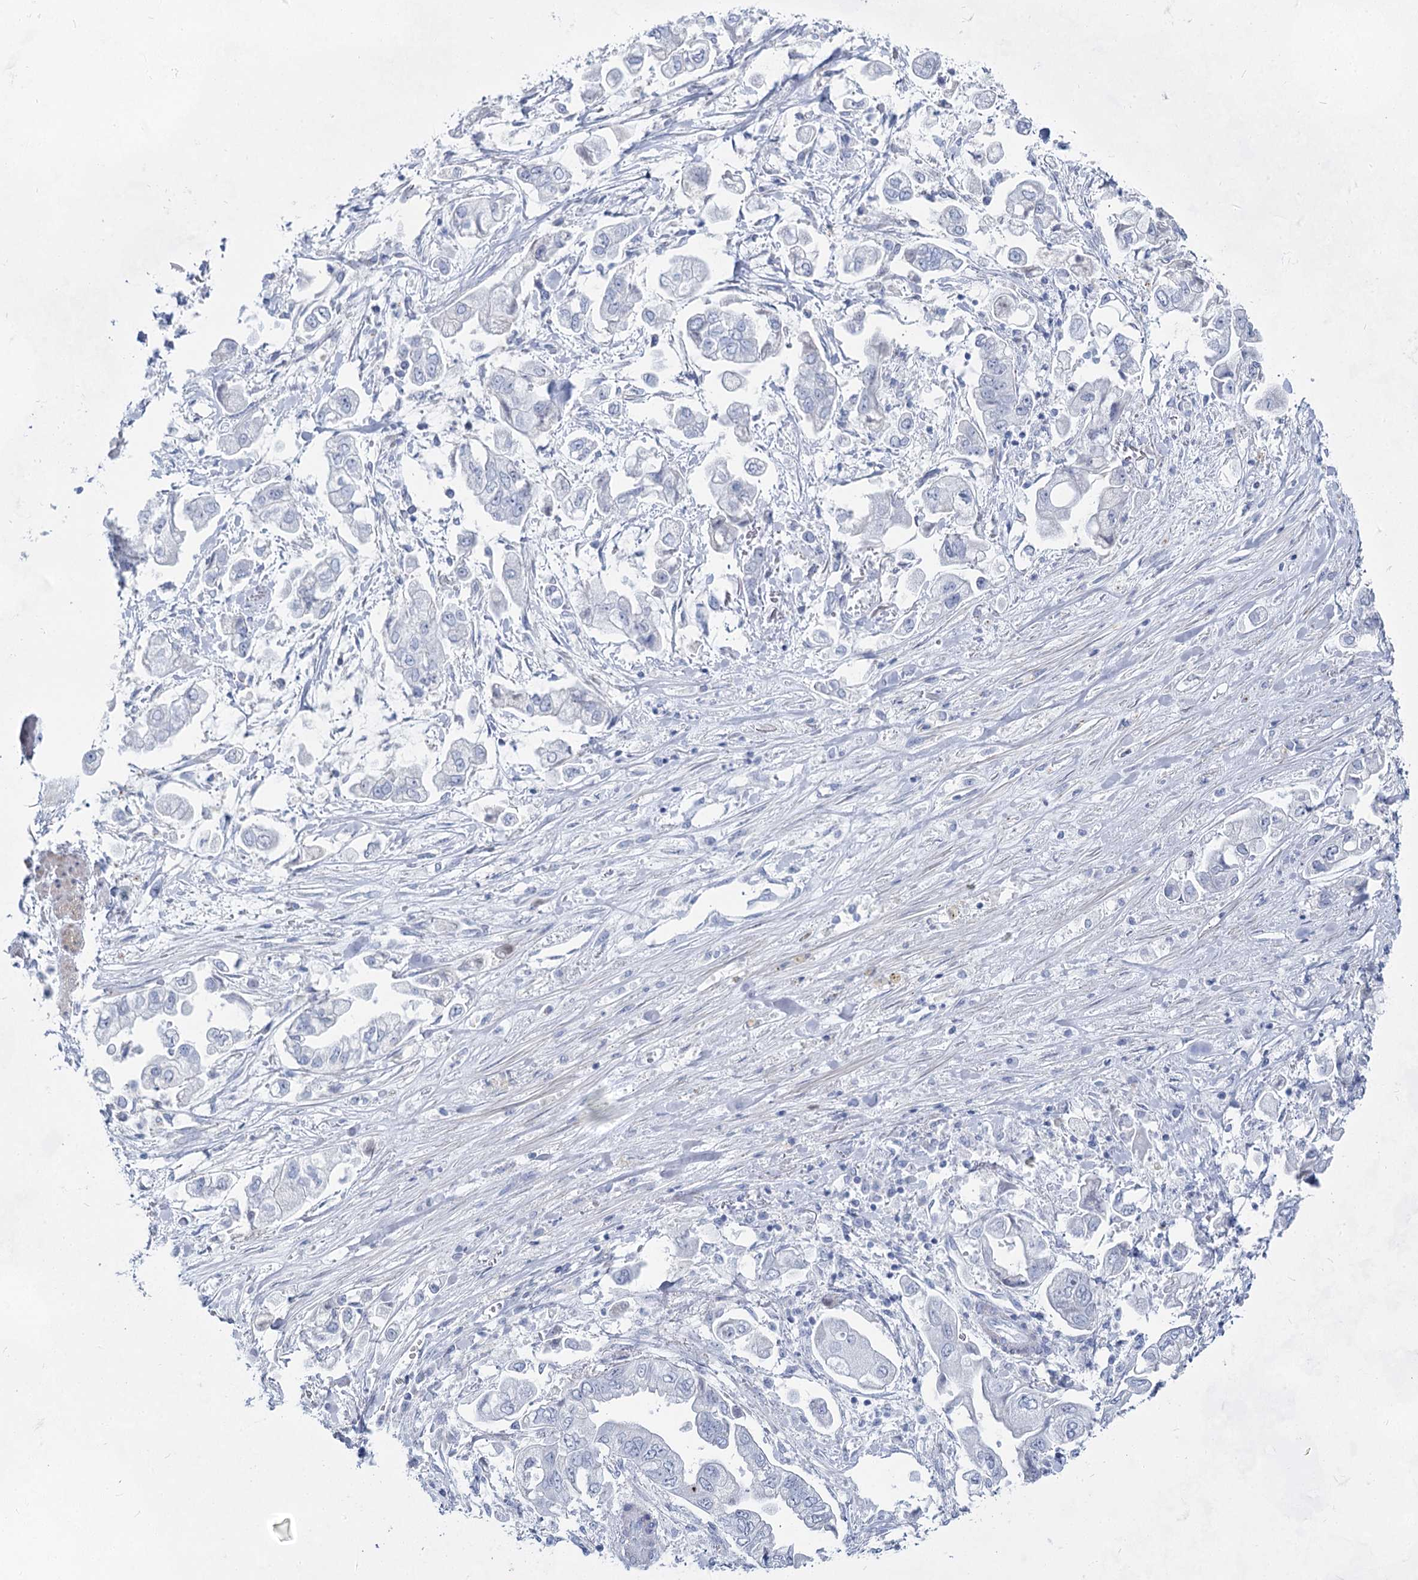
{"staining": {"intensity": "negative", "quantity": "none", "location": "none"}, "tissue": "stomach cancer", "cell_type": "Tumor cells", "image_type": "cancer", "snomed": [{"axis": "morphology", "description": "Adenocarcinoma, NOS"}, {"axis": "topography", "description": "Stomach"}], "caption": "Immunohistochemistry (IHC) photomicrograph of neoplastic tissue: human stomach cancer (adenocarcinoma) stained with DAB reveals no significant protein positivity in tumor cells. (DAB immunohistochemistry (IHC), high magnification).", "gene": "ACRV1", "patient": {"sex": "male", "age": 62}}